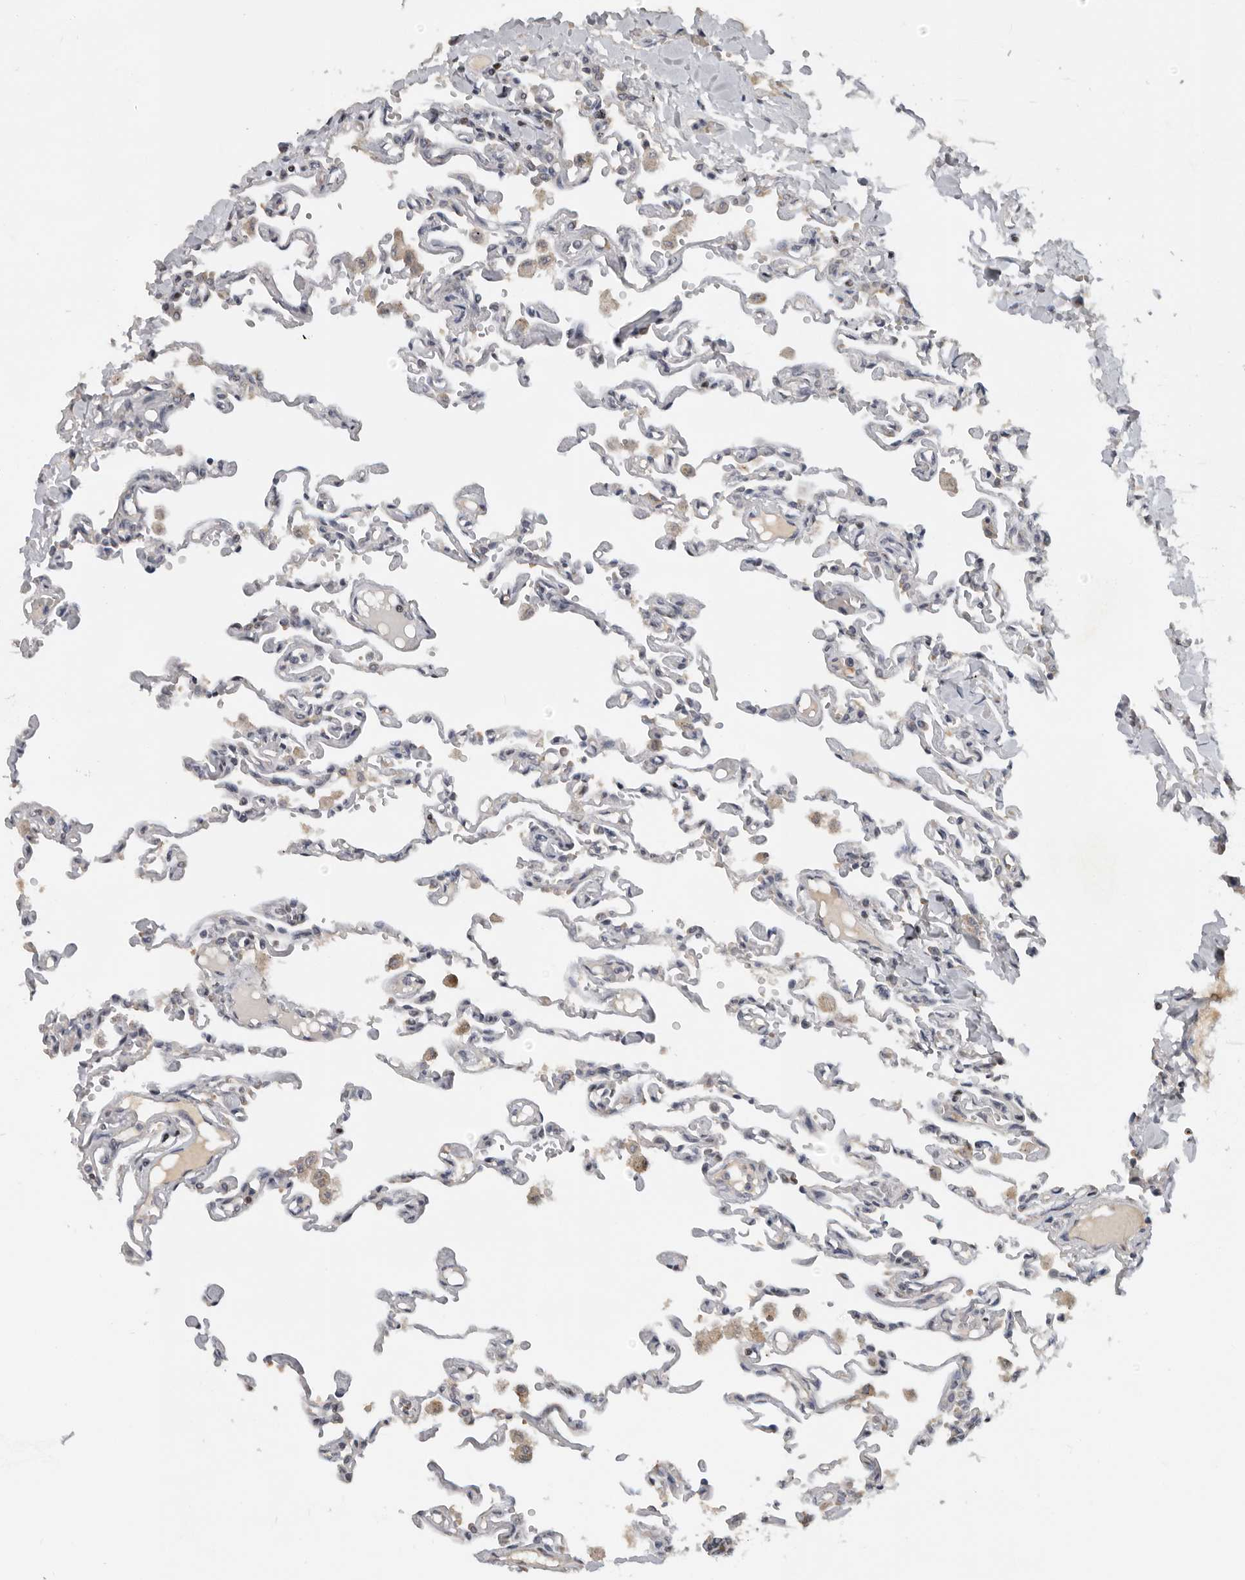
{"staining": {"intensity": "negative", "quantity": "none", "location": "none"}, "tissue": "lung", "cell_type": "Alveolar cells", "image_type": "normal", "snomed": [{"axis": "morphology", "description": "Normal tissue, NOS"}, {"axis": "topography", "description": "Lung"}], "caption": "Immunohistochemical staining of benign human lung shows no significant positivity in alveolar cells. Brightfield microscopy of immunohistochemistry (IHC) stained with DAB (brown) and hematoxylin (blue), captured at high magnification.", "gene": "HENMT1", "patient": {"sex": "male", "age": 21}}